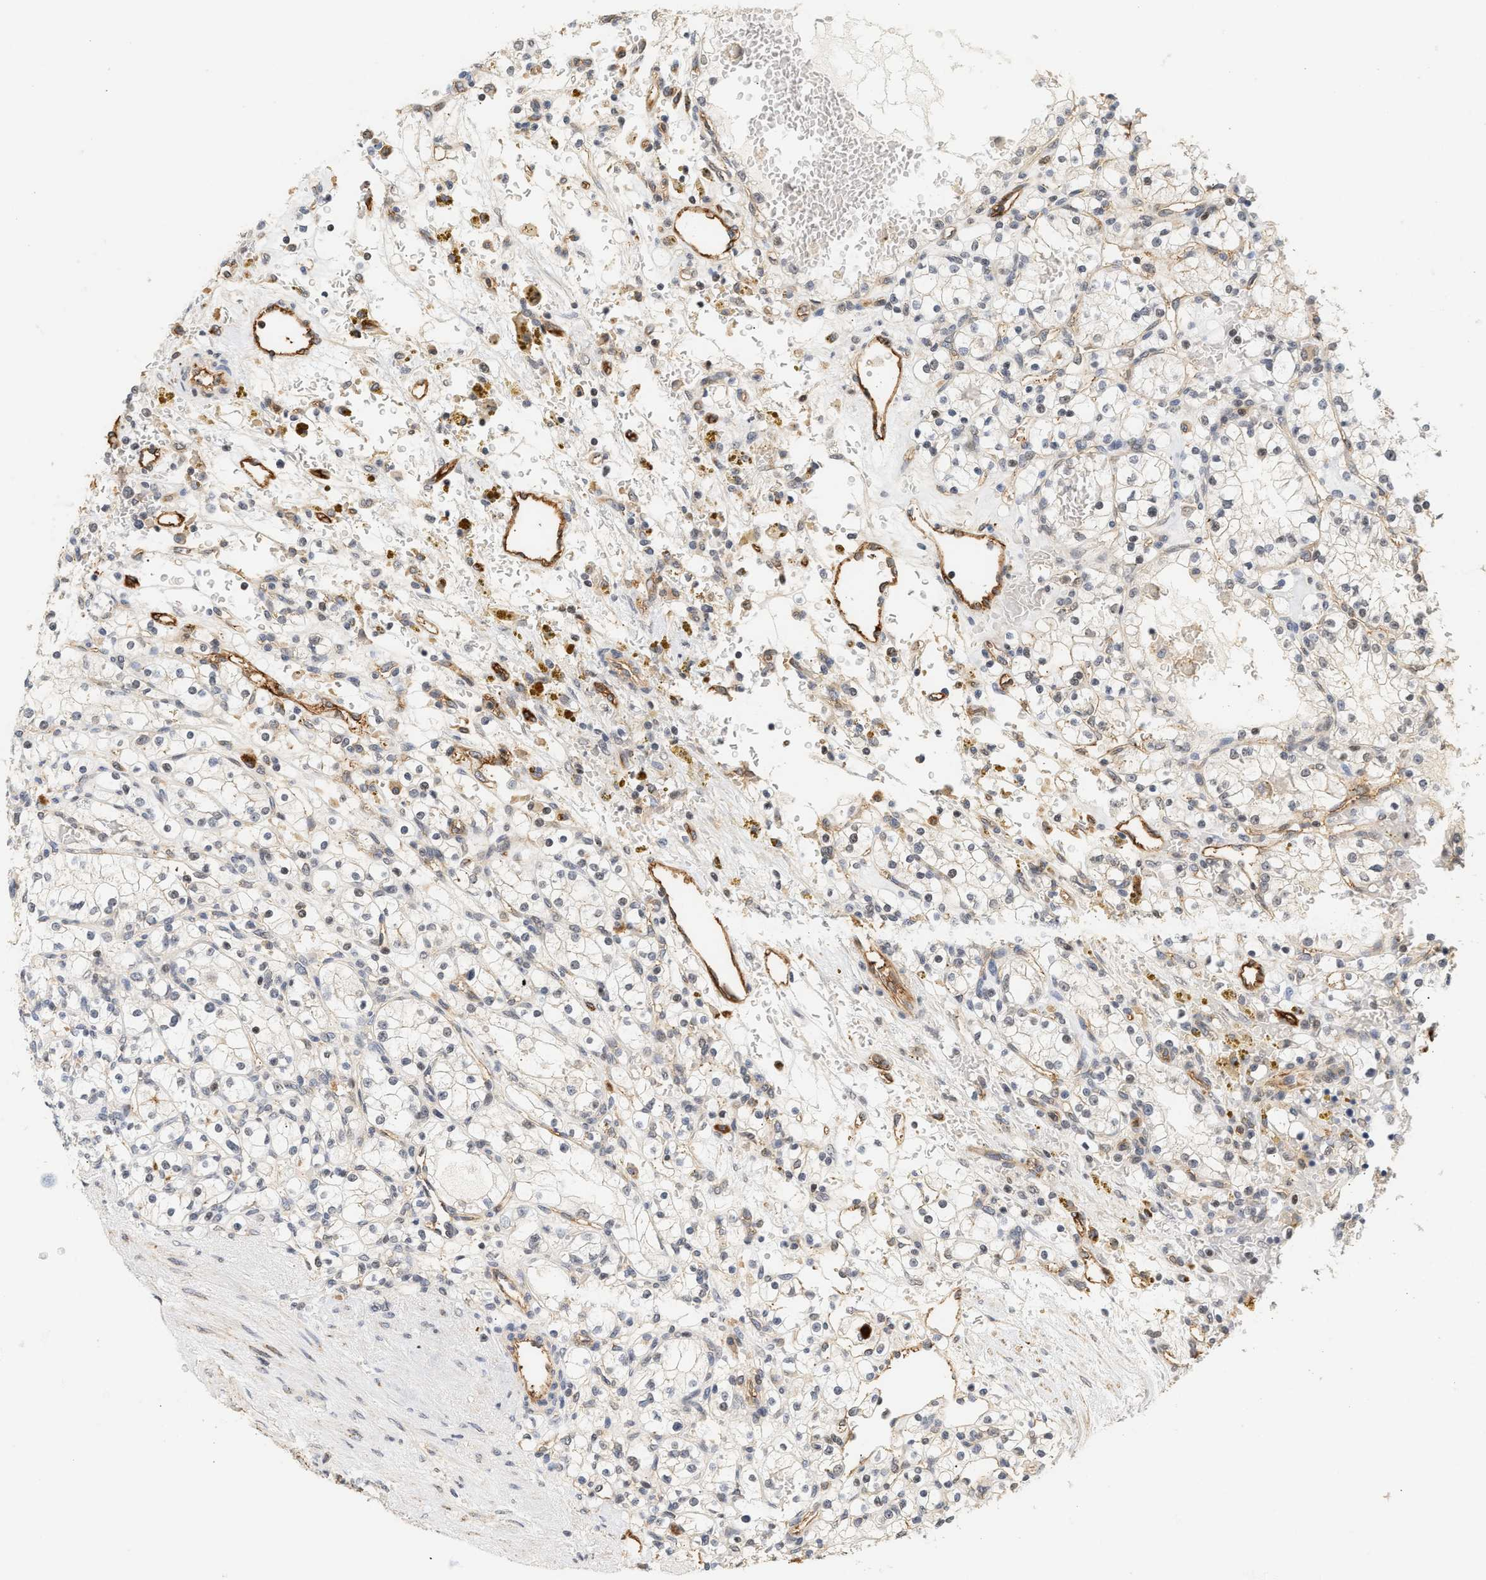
{"staining": {"intensity": "negative", "quantity": "none", "location": "none"}, "tissue": "renal cancer", "cell_type": "Tumor cells", "image_type": "cancer", "snomed": [{"axis": "morphology", "description": "Normal tissue, NOS"}, {"axis": "morphology", "description": "Adenocarcinoma, NOS"}, {"axis": "topography", "description": "Kidney"}], "caption": "Human adenocarcinoma (renal) stained for a protein using immunohistochemistry (IHC) shows no expression in tumor cells.", "gene": "PLXND1", "patient": {"sex": "female", "age": 55}}